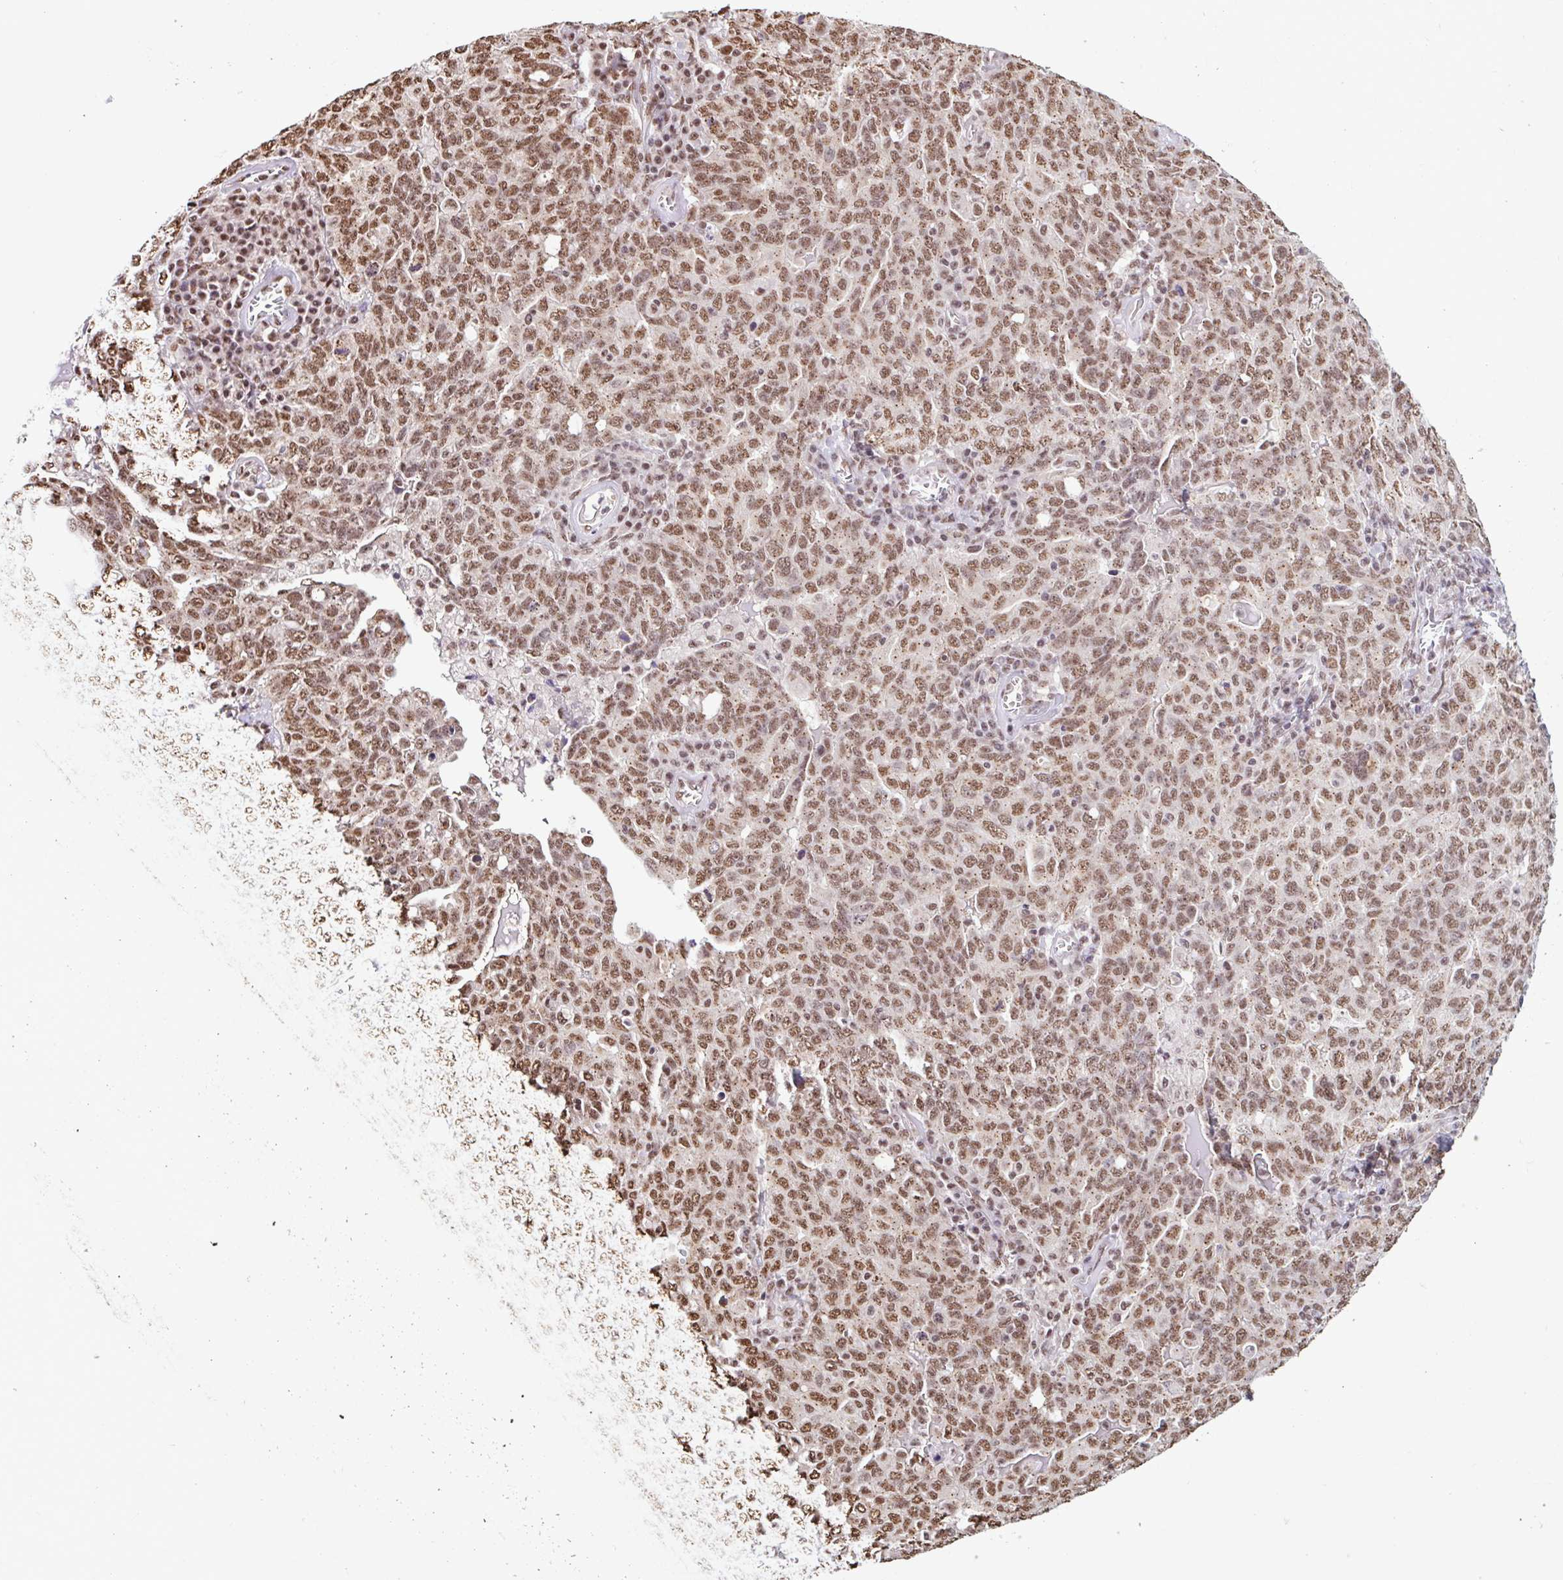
{"staining": {"intensity": "moderate", "quantity": ">75%", "location": "nuclear"}, "tissue": "ovarian cancer", "cell_type": "Tumor cells", "image_type": "cancer", "snomed": [{"axis": "morphology", "description": "Carcinoma, endometroid"}, {"axis": "topography", "description": "Ovary"}], "caption": "This micrograph shows ovarian cancer (endometroid carcinoma) stained with immunohistochemistry to label a protein in brown. The nuclear of tumor cells show moderate positivity for the protein. Nuclei are counter-stained blue.", "gene": "BICRA", "patient": {"sex": "female", "age": 62}}